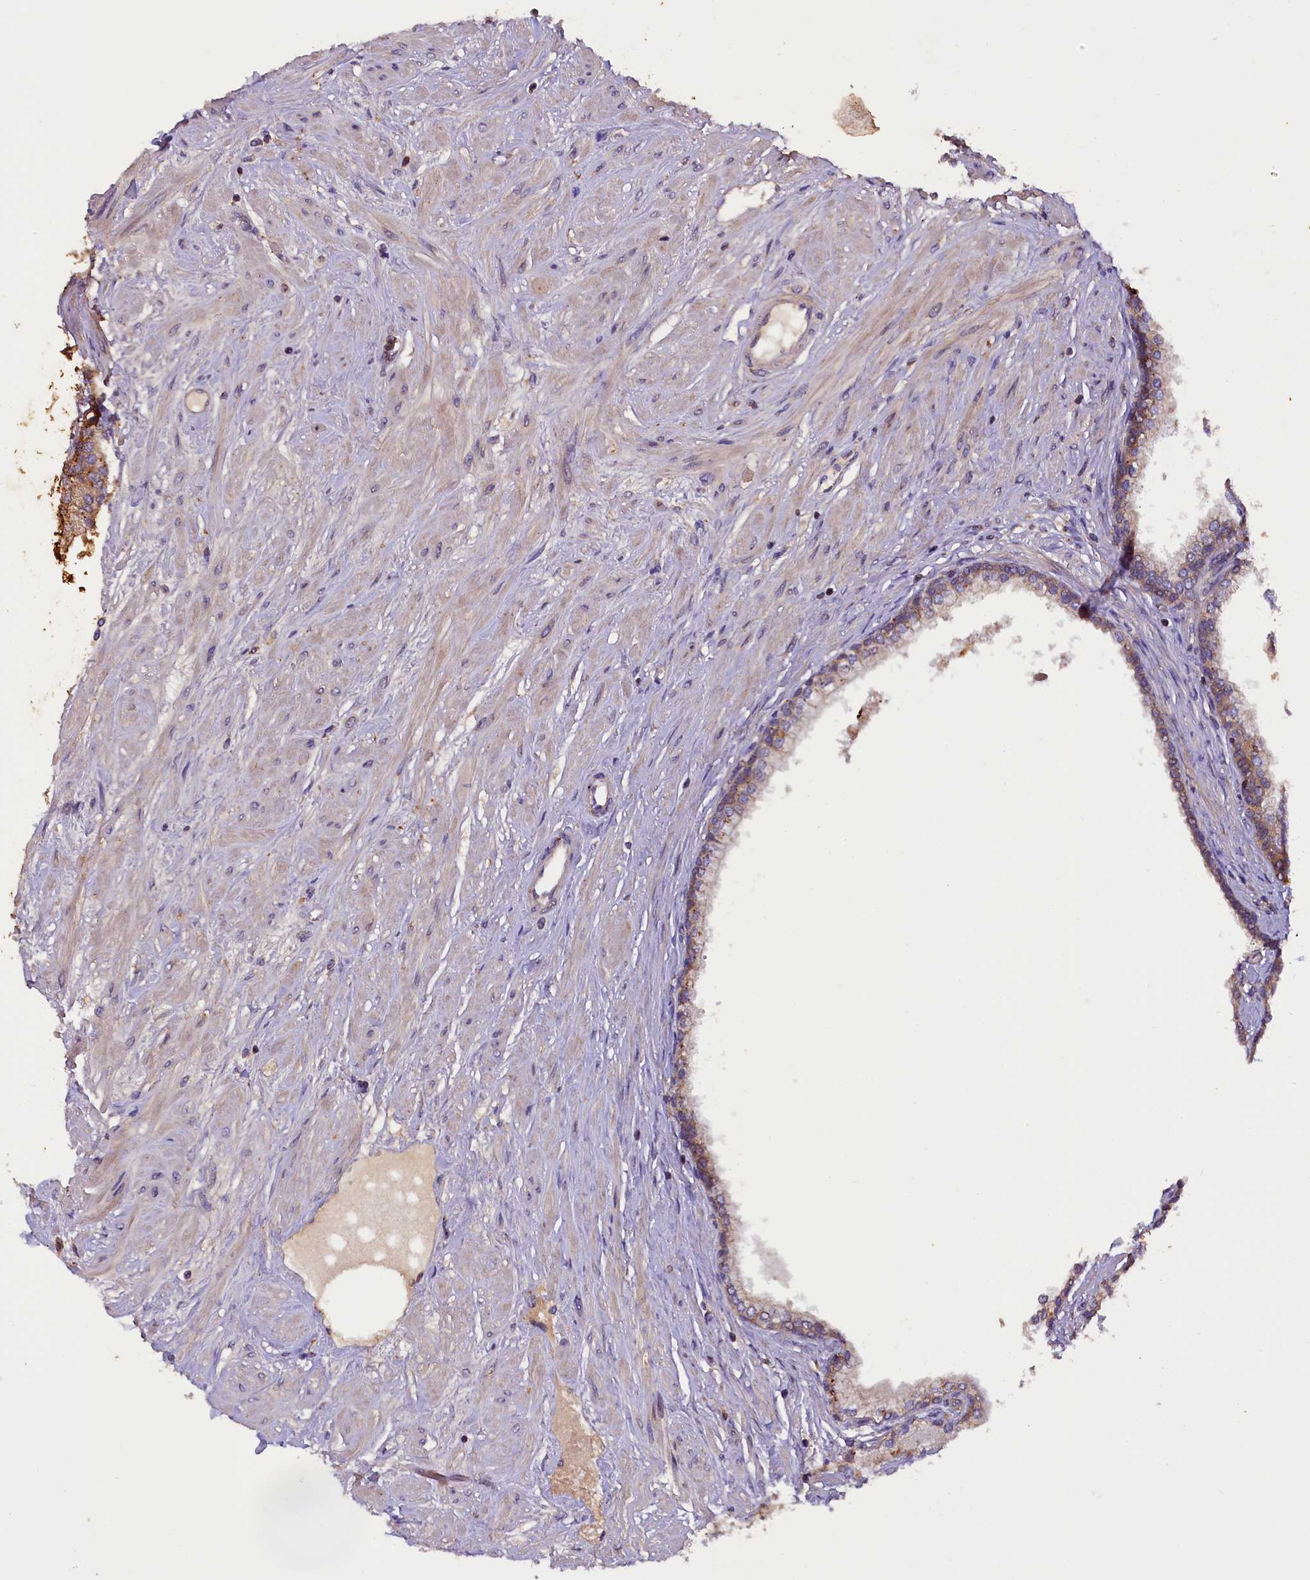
{"staining": {"intensity": "moderate", "quantity": "25%-75%", "location": "cytoplasmic/membranous"}, "tissue": "prostate", "cell_type": "Glandular cells", "image_type": "normal", "snomed": [{"axis": "morphology", "description": "Normal tissue, NOS"}, {"axis": "topography", "description": "Prostate"}], "caption": "Immunohistochemical staining of normal prostate displays medium levels of moderate cytoplasmic/membranous positivity in approximately 25%-75% of glandular cells.", "gene": "PLXNB1", "patient": {"sex": "male", "age": 60}}